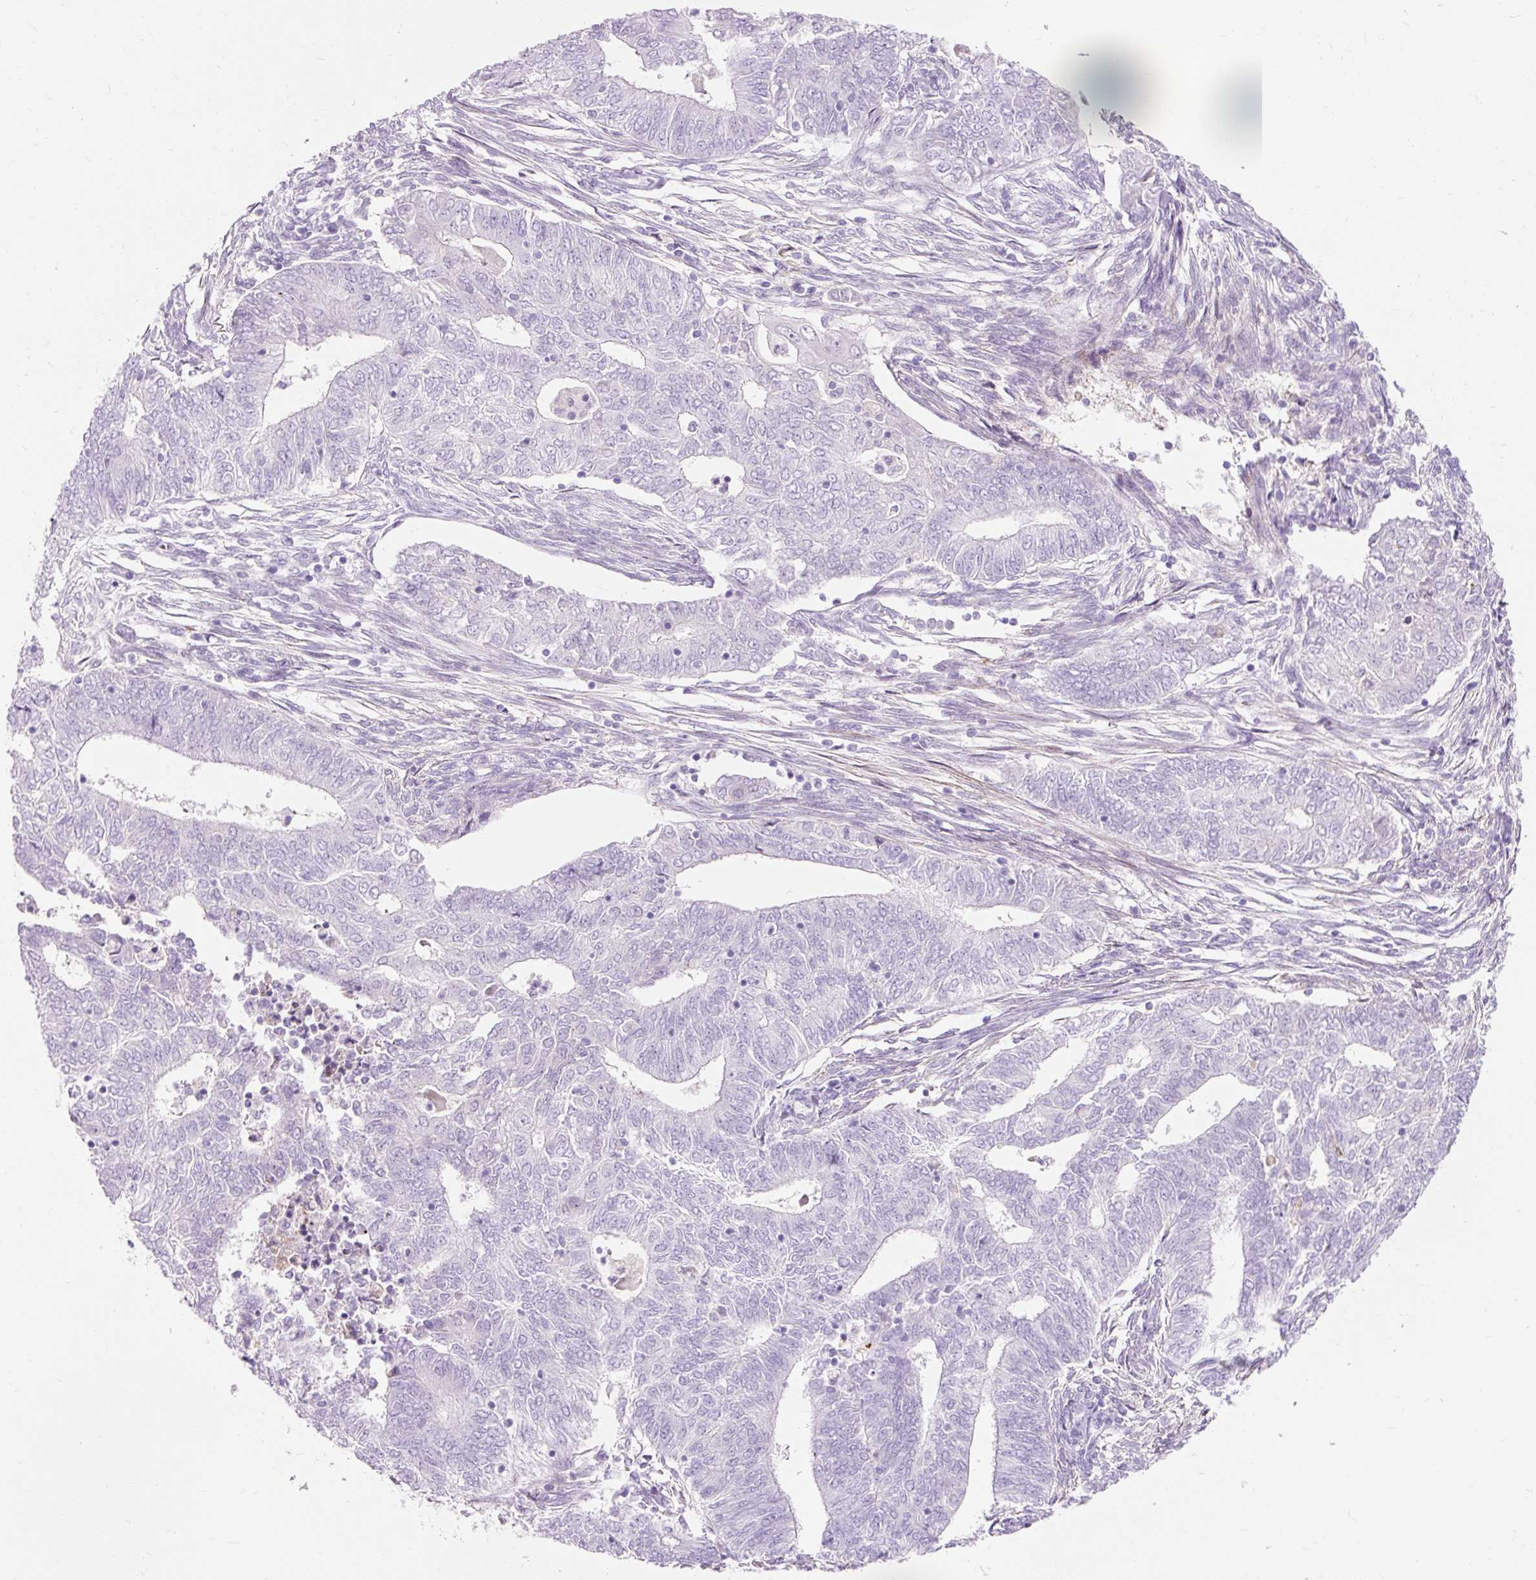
{"staining": {"intensity": "negative", "quantity": "none", "location": "none"}, "tissue": "endometrial cancer", "cell_type": "Tumor cells", "image_type": "cancer", "snomed": [{"axis": "morphology", "description": "Adenocarcinoma, NOS"}, {"axis": "topography", "description": "Endometrium"}], "caption": "Histopathology image shows no protein expression in tumor cells of endometrial cancer tissue. The staining was performed using DAB to visualize the protein expression in brown, while the nuclei were stained in blue with hematoxylin (Magnification: 20x).", "gene": "CLDN25", "patient": {"sex": "female", "age": 62}}